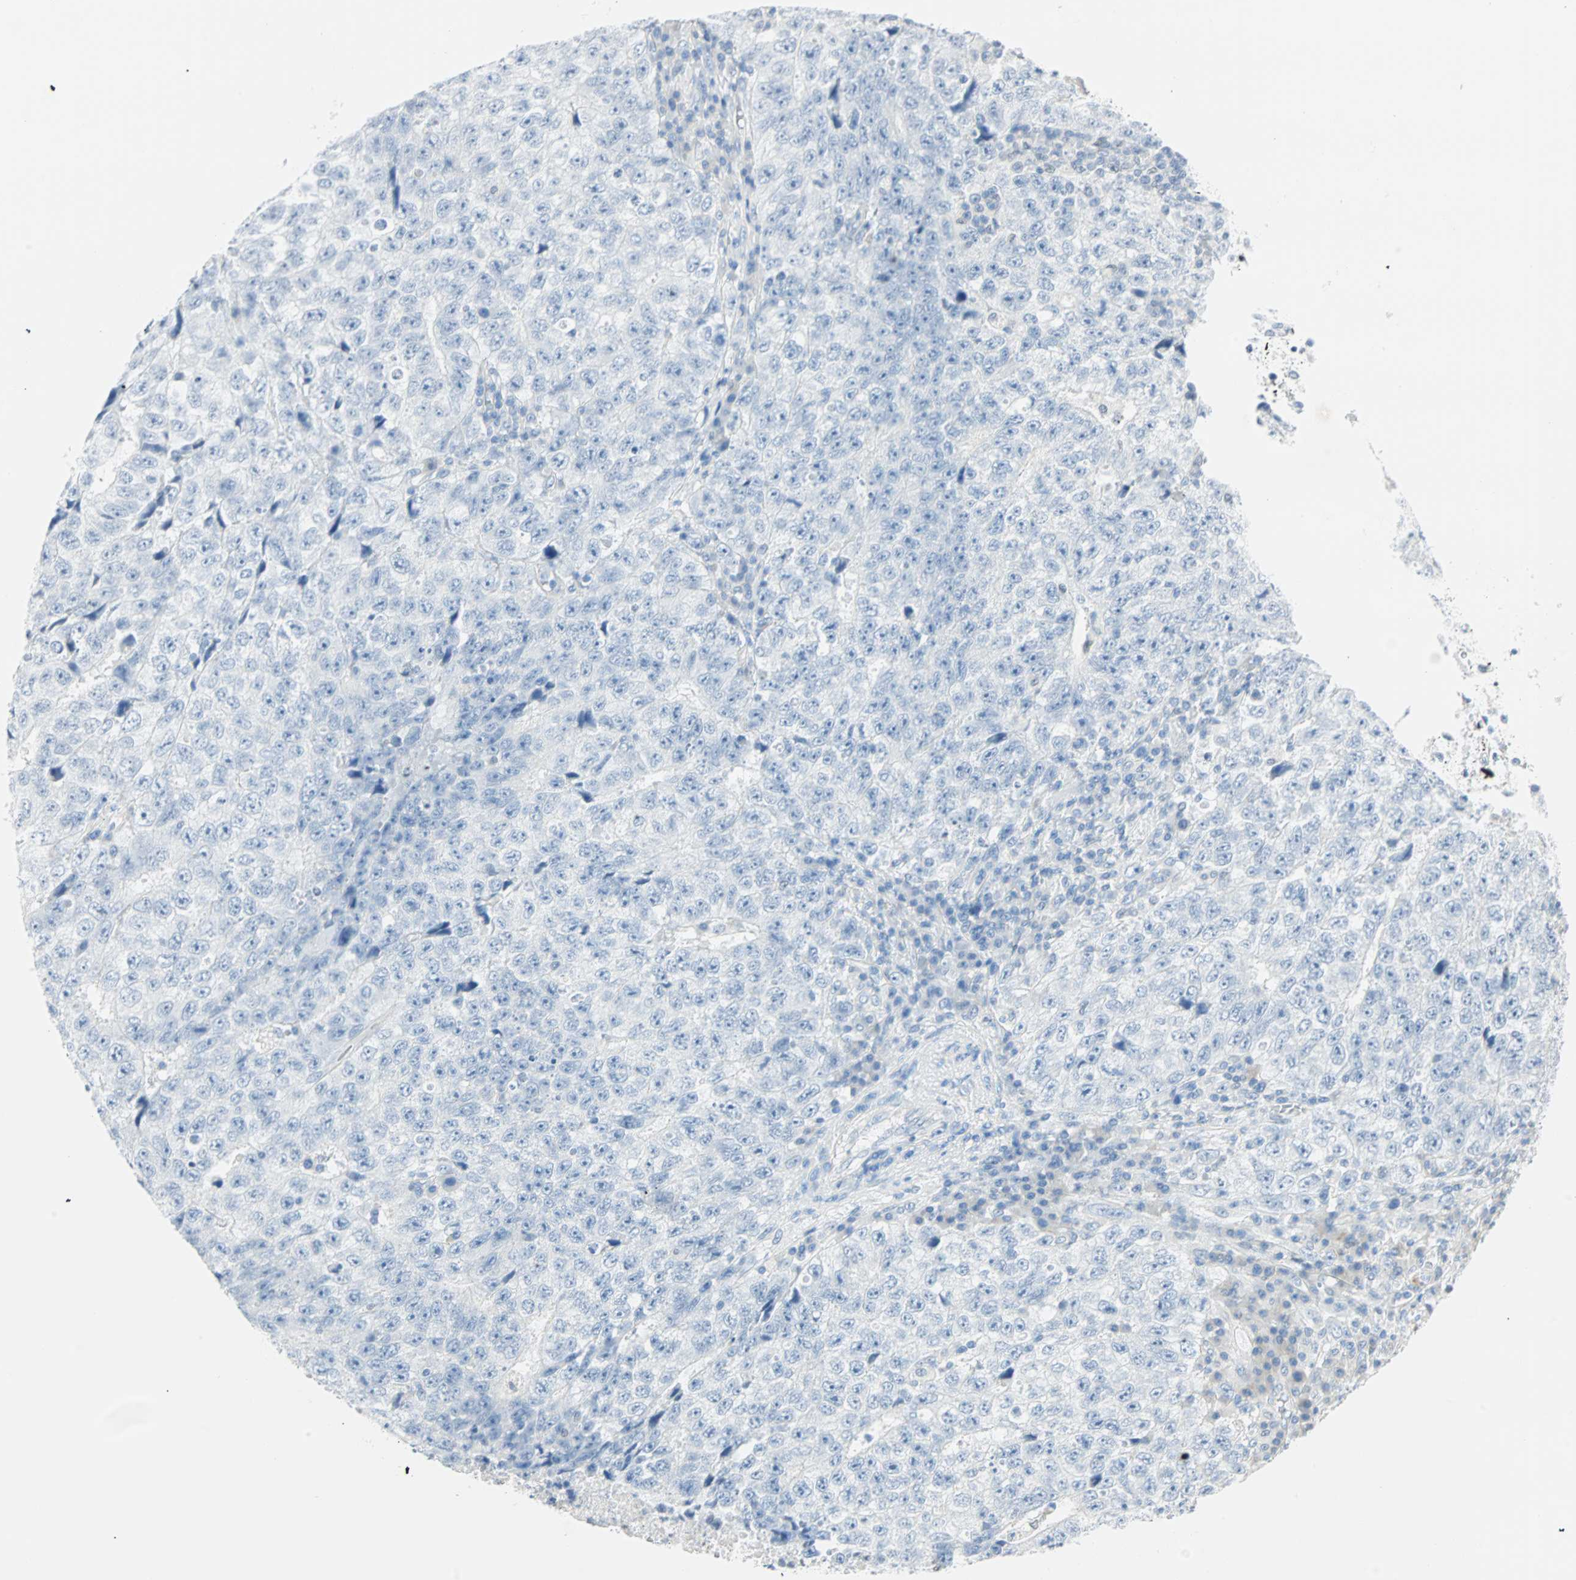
{"staining": {"intensity": "negative", "quantity": "none", "location": "none"}, "tissue": "testis cancer", "cell_type": "Tumor cells", "image_type": "cancer", "snomed": [{"axis": "morphology", "description": "Necrosis, NOS"}, {"axis": "morphology", "description": "Carcinoma, Embryonal, NOS"}, {"axis": "topography", "description": "Testis"}], "caption": "Embryonal carcinoma (testis) was stained to show a protein in brown. There is no significant expression in tumor cells.", "gene": "MLLT10", "patient": {"sex": "male", "age": 19}}